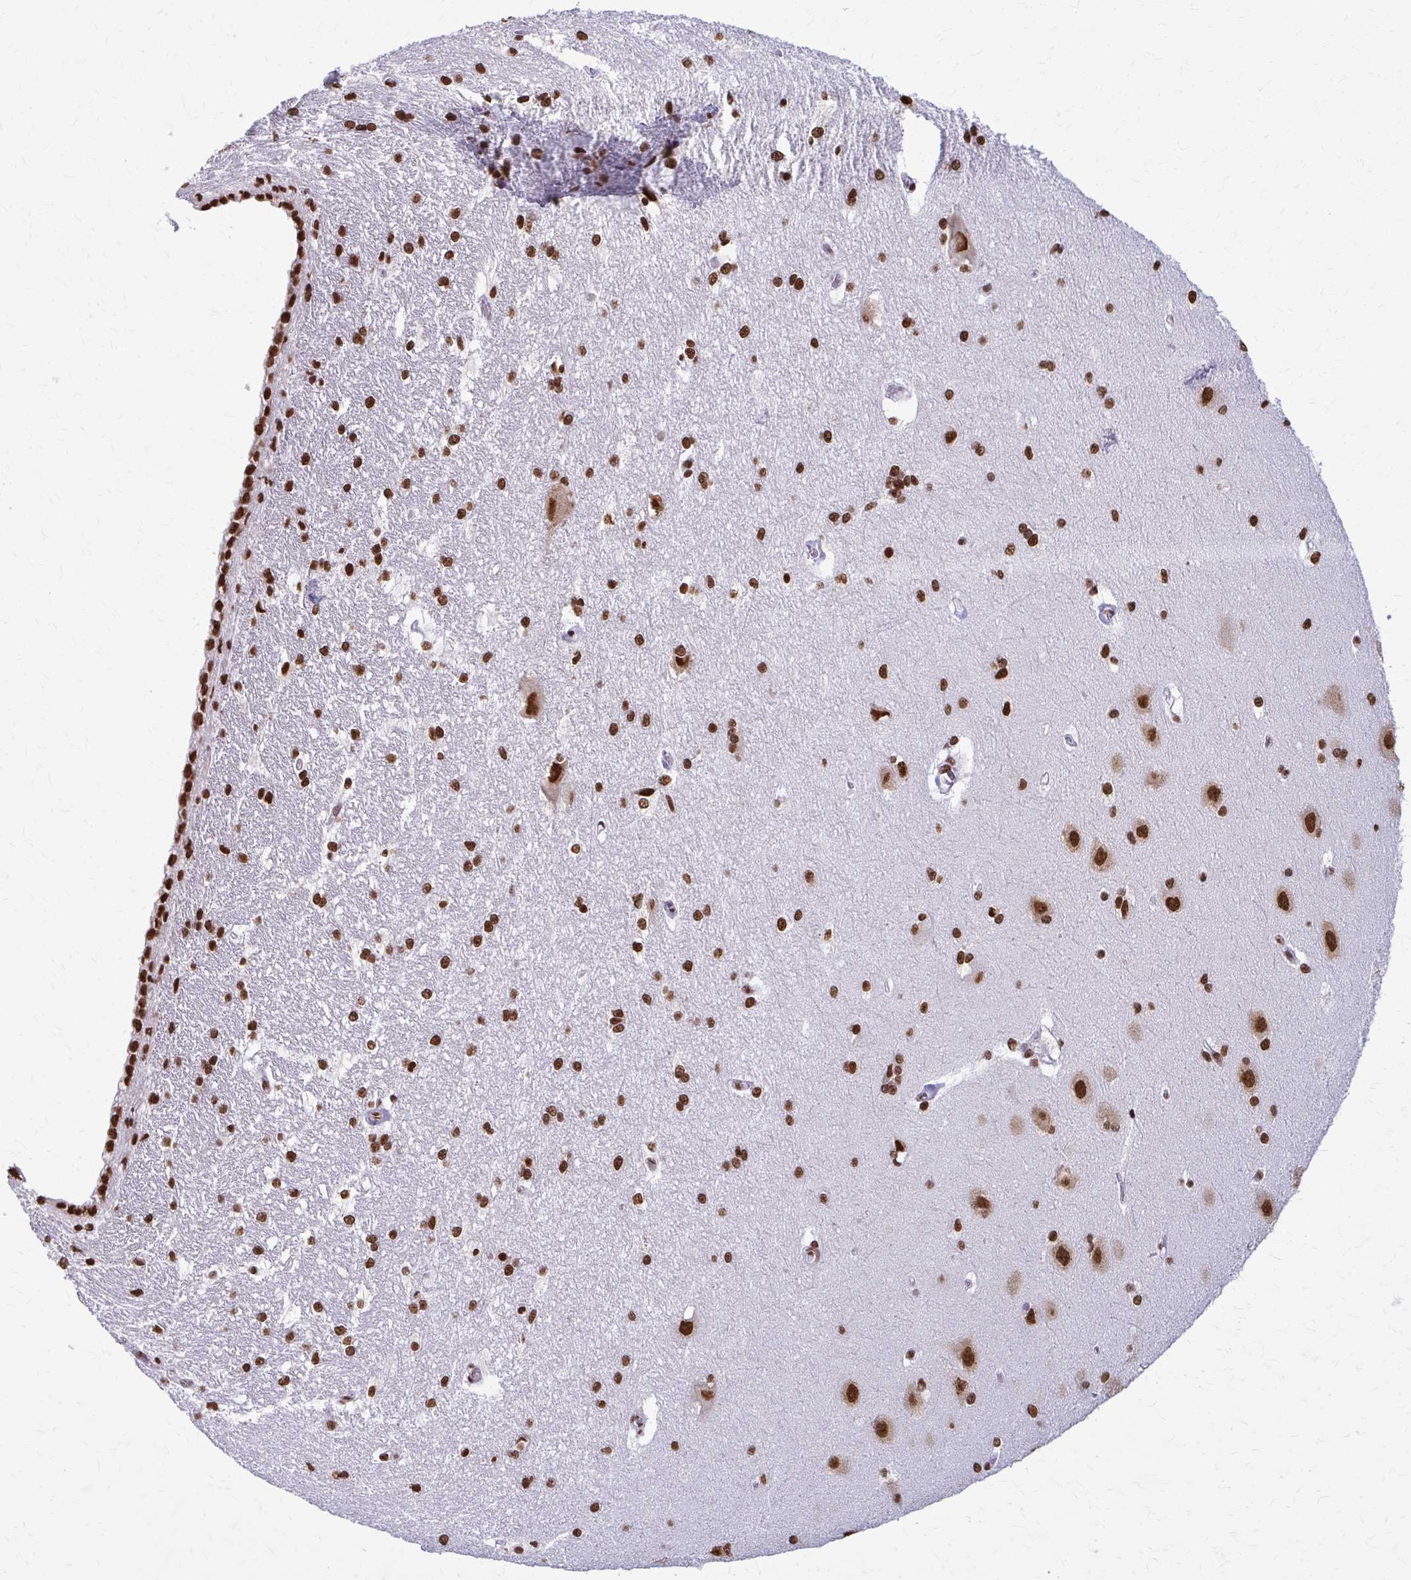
{"staining": {"intensity": "strong", "quantity": "25%-75%", "location": "nuclear"}, "tissue": "hippocampus", "cell_type": "Glial cells", "image_type": "normal", "snomed": [{"axis": "morphology", "description": "Normal tissue, NOS"}, {"axis": "topography", "description": "Cerebral cortex"}, {"axis": "topography", "description": "Hippocampus"}], "caption": "Protein expression analysis of normal hippocampus reveals strong nuclear expression in about 25%-75% of glial cells.", "gene": "SNRPA", "patient": {"sex": "female", "age": 19}}